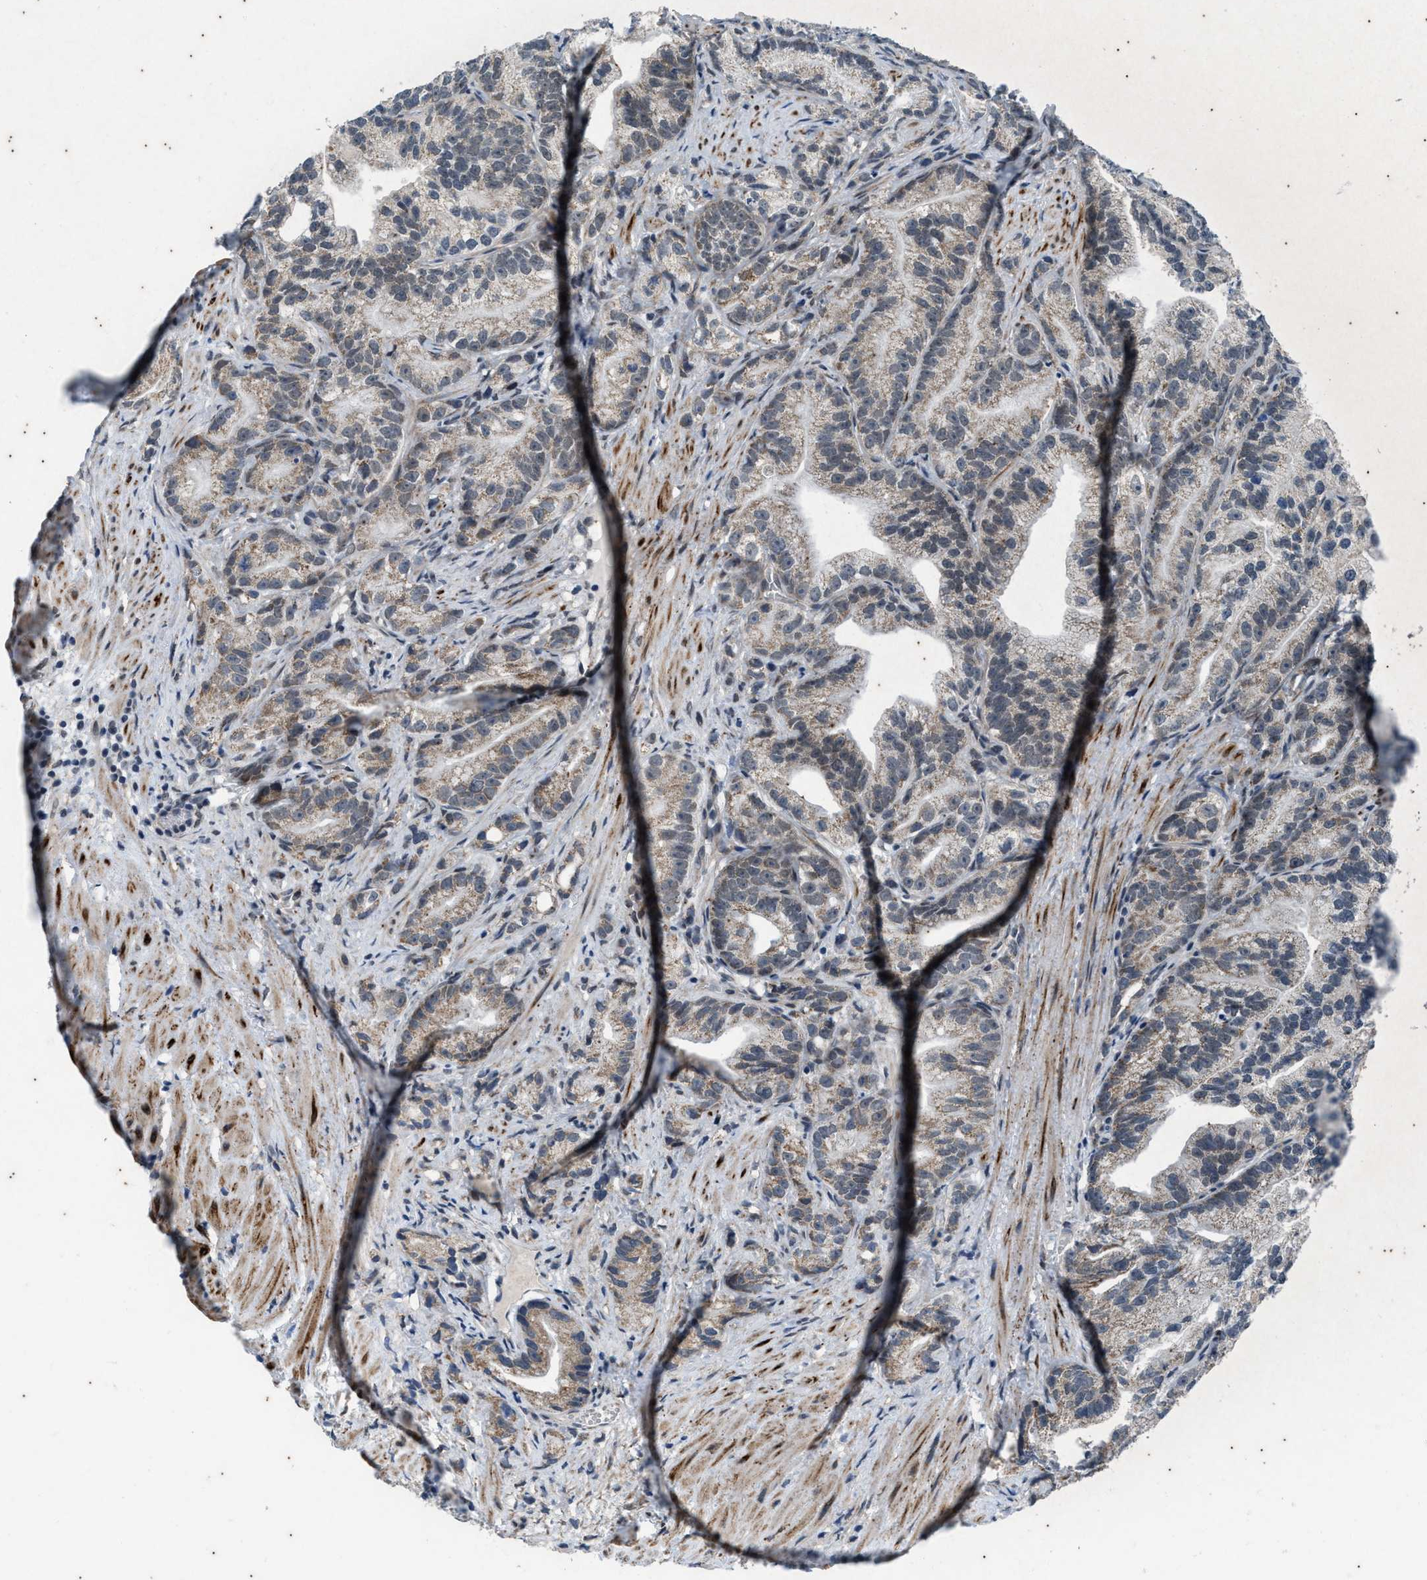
{"staining": {"intensity": "weak", "quantity": "<25%", "location": "cytoplasmic/membranous"}, "tissue": "prostate cancer", "cell_type": "Tumor cells", "image_type": "cancer", "snomed": [{"axis": "morphology", "description": "Adenocarcinoma, Low grade"}, {"axis": "topography", "description": "Prostate"}], "caption": "Tumor cells show no significant protein staining in prostate cancer.", "gene": "KIF24", "patient": {"sex": "male", "age": 89}}